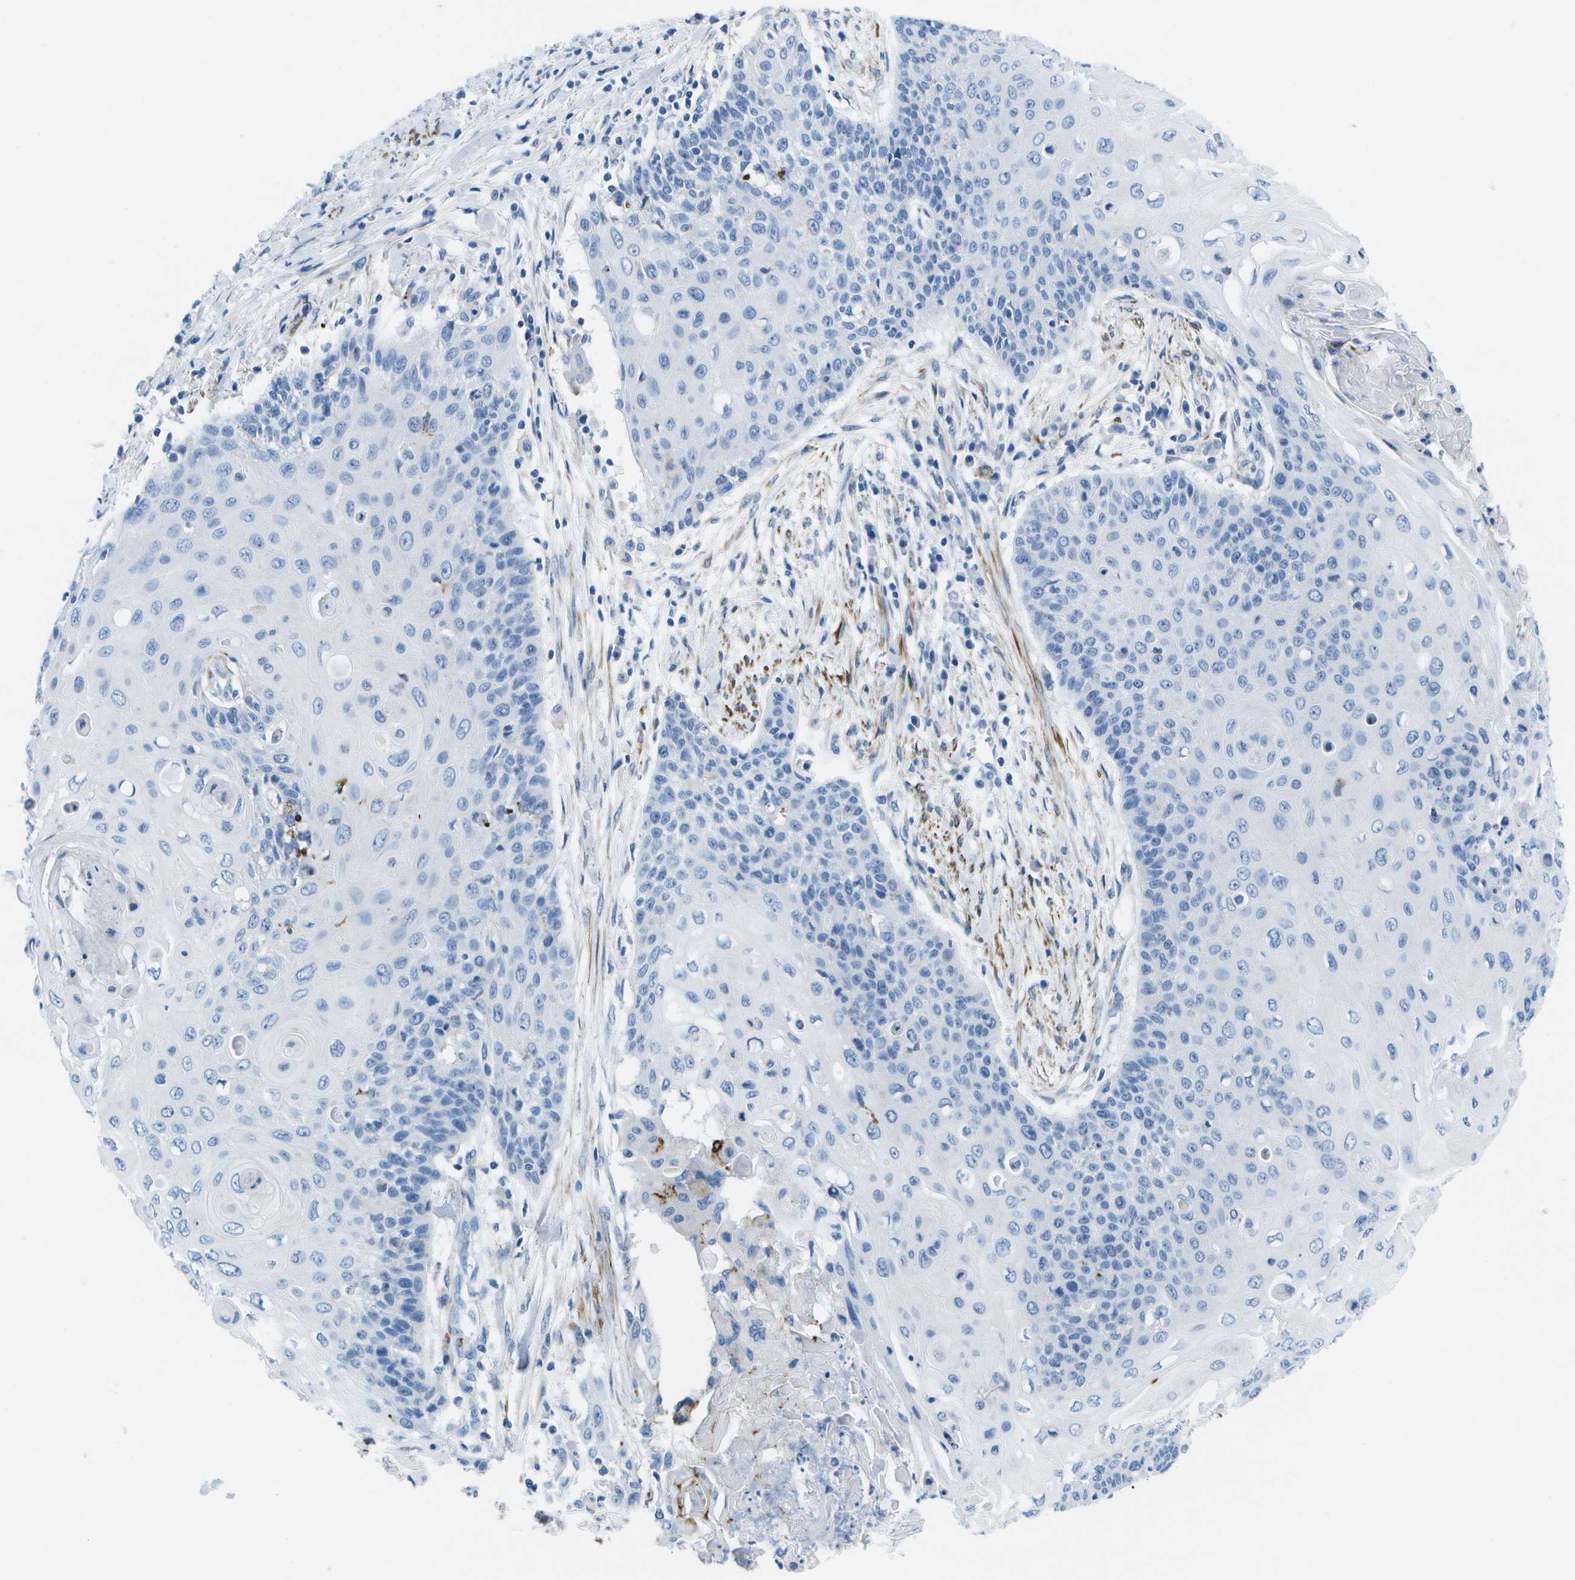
{"staining": {"intensity": "negative", "quantity": "none", "location": "none"}, "tissue": "cervical cancer", "cell_type": "Tumor cells", "image_type": "cancer", "snomed": [{"axis": "morphology", "description": "Squamous cell carcinoma, NOS"}, {"axis": "topography", "description": "Cervix"}], "caption": "Protein analysis of cervical squamous cell carcinoma displays no significant positivity in tumor cells.", "gene": "ADGRG6", "patient": {"sex": "female", "age": 39}}